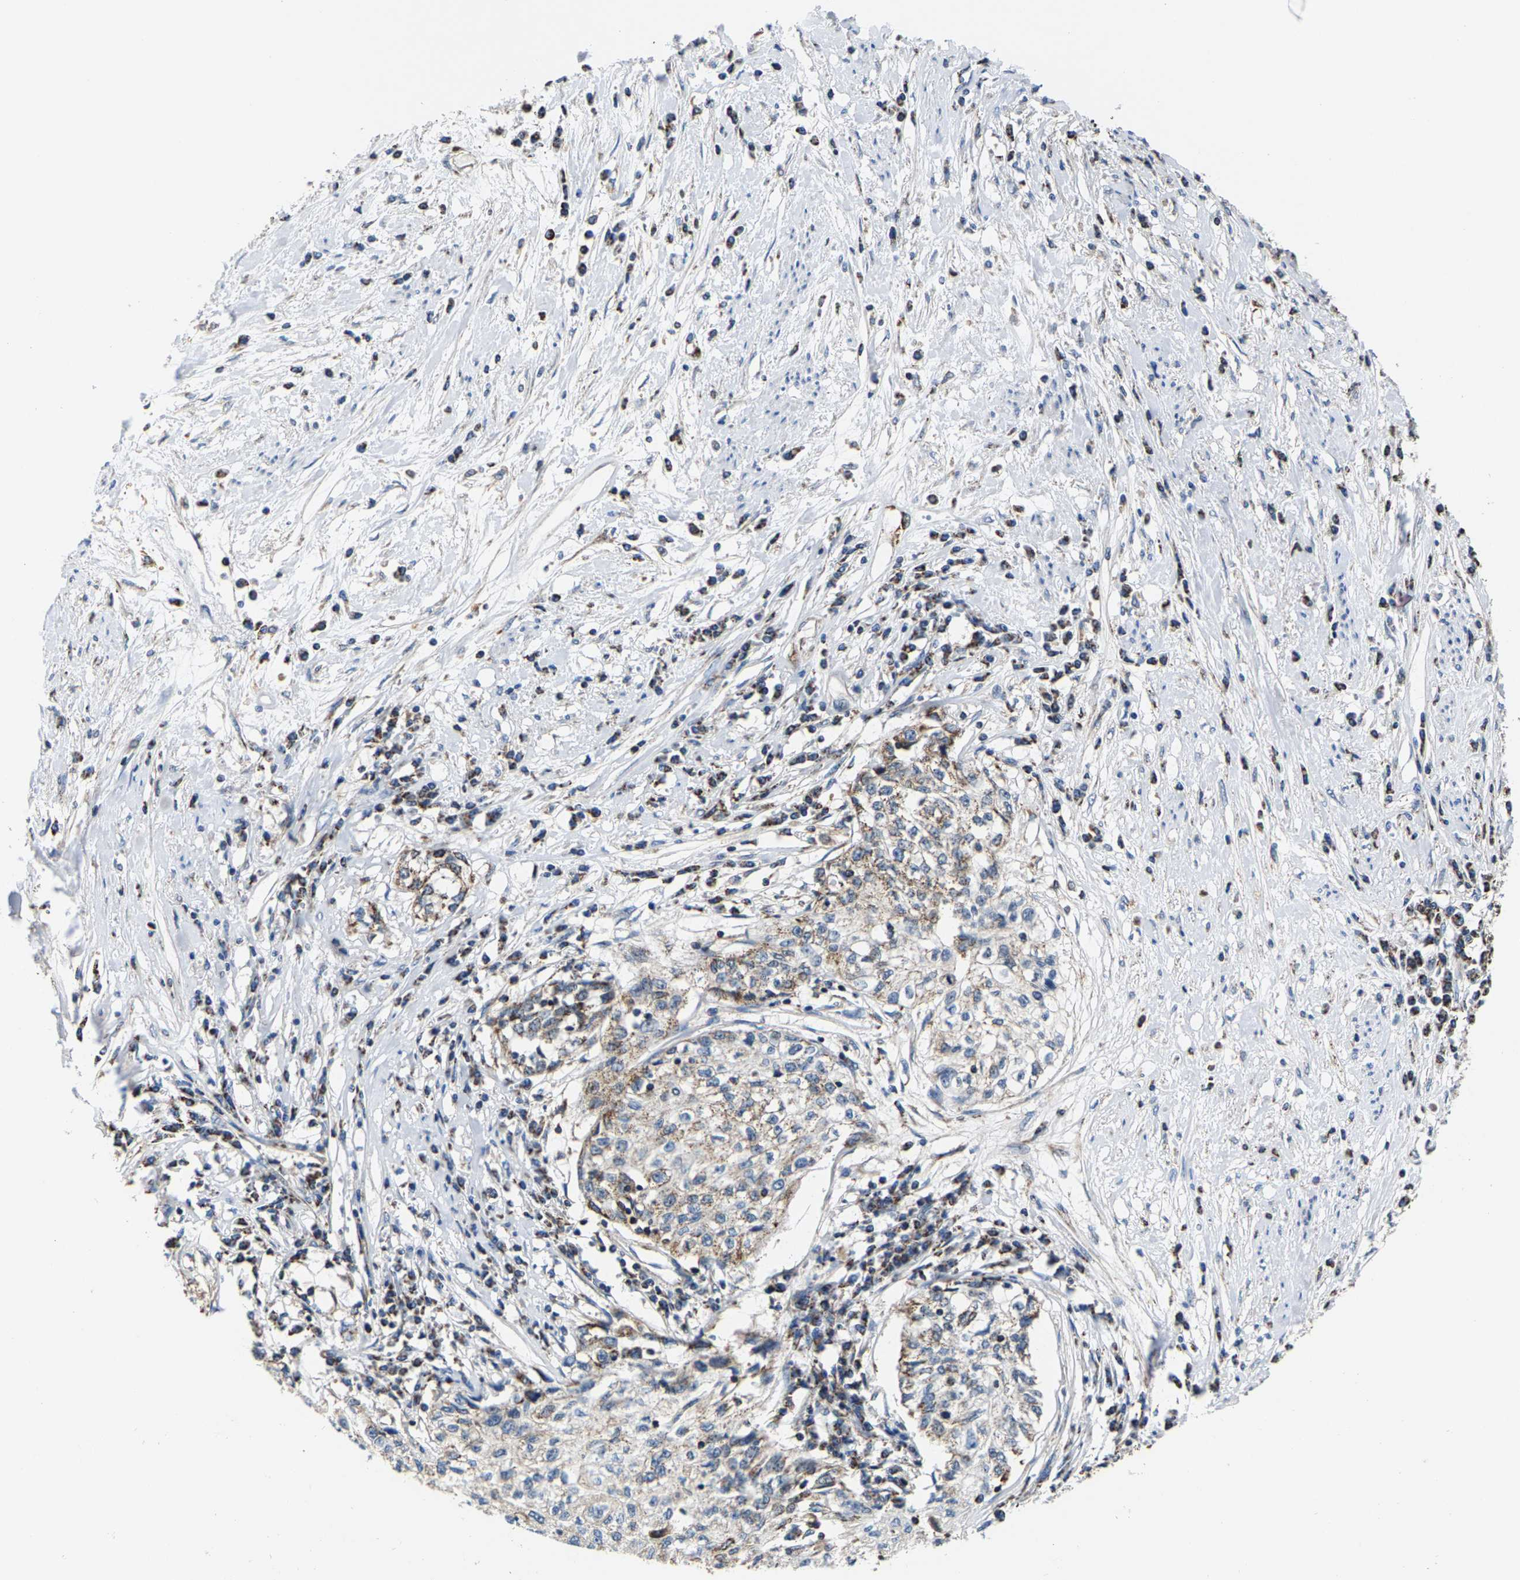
{"staining": {"intensity": "moderate", "quantity": "25%-75%", "location": "cytoplasmic/membranous"}, "tissue": "cervical cancer", "cell_type": "Tumor cells", "image_type": "cancer", "snomed": [{"axis": "morphology", "description": "Squamous cell carcinoma, NOS"}, {"axis": "topography", "description": "Cervix"}], "caption": "Cervical cancer (squamous cell carcinoma) stained with IHC displays moderate cytoplasmic/membranous positivity in approximately 25%-75% of tumor cells. (IHC, brightfield microscopy, high magnification).", "gene": "SHMT2", "patient": {"sex": "female", "age": 57}}